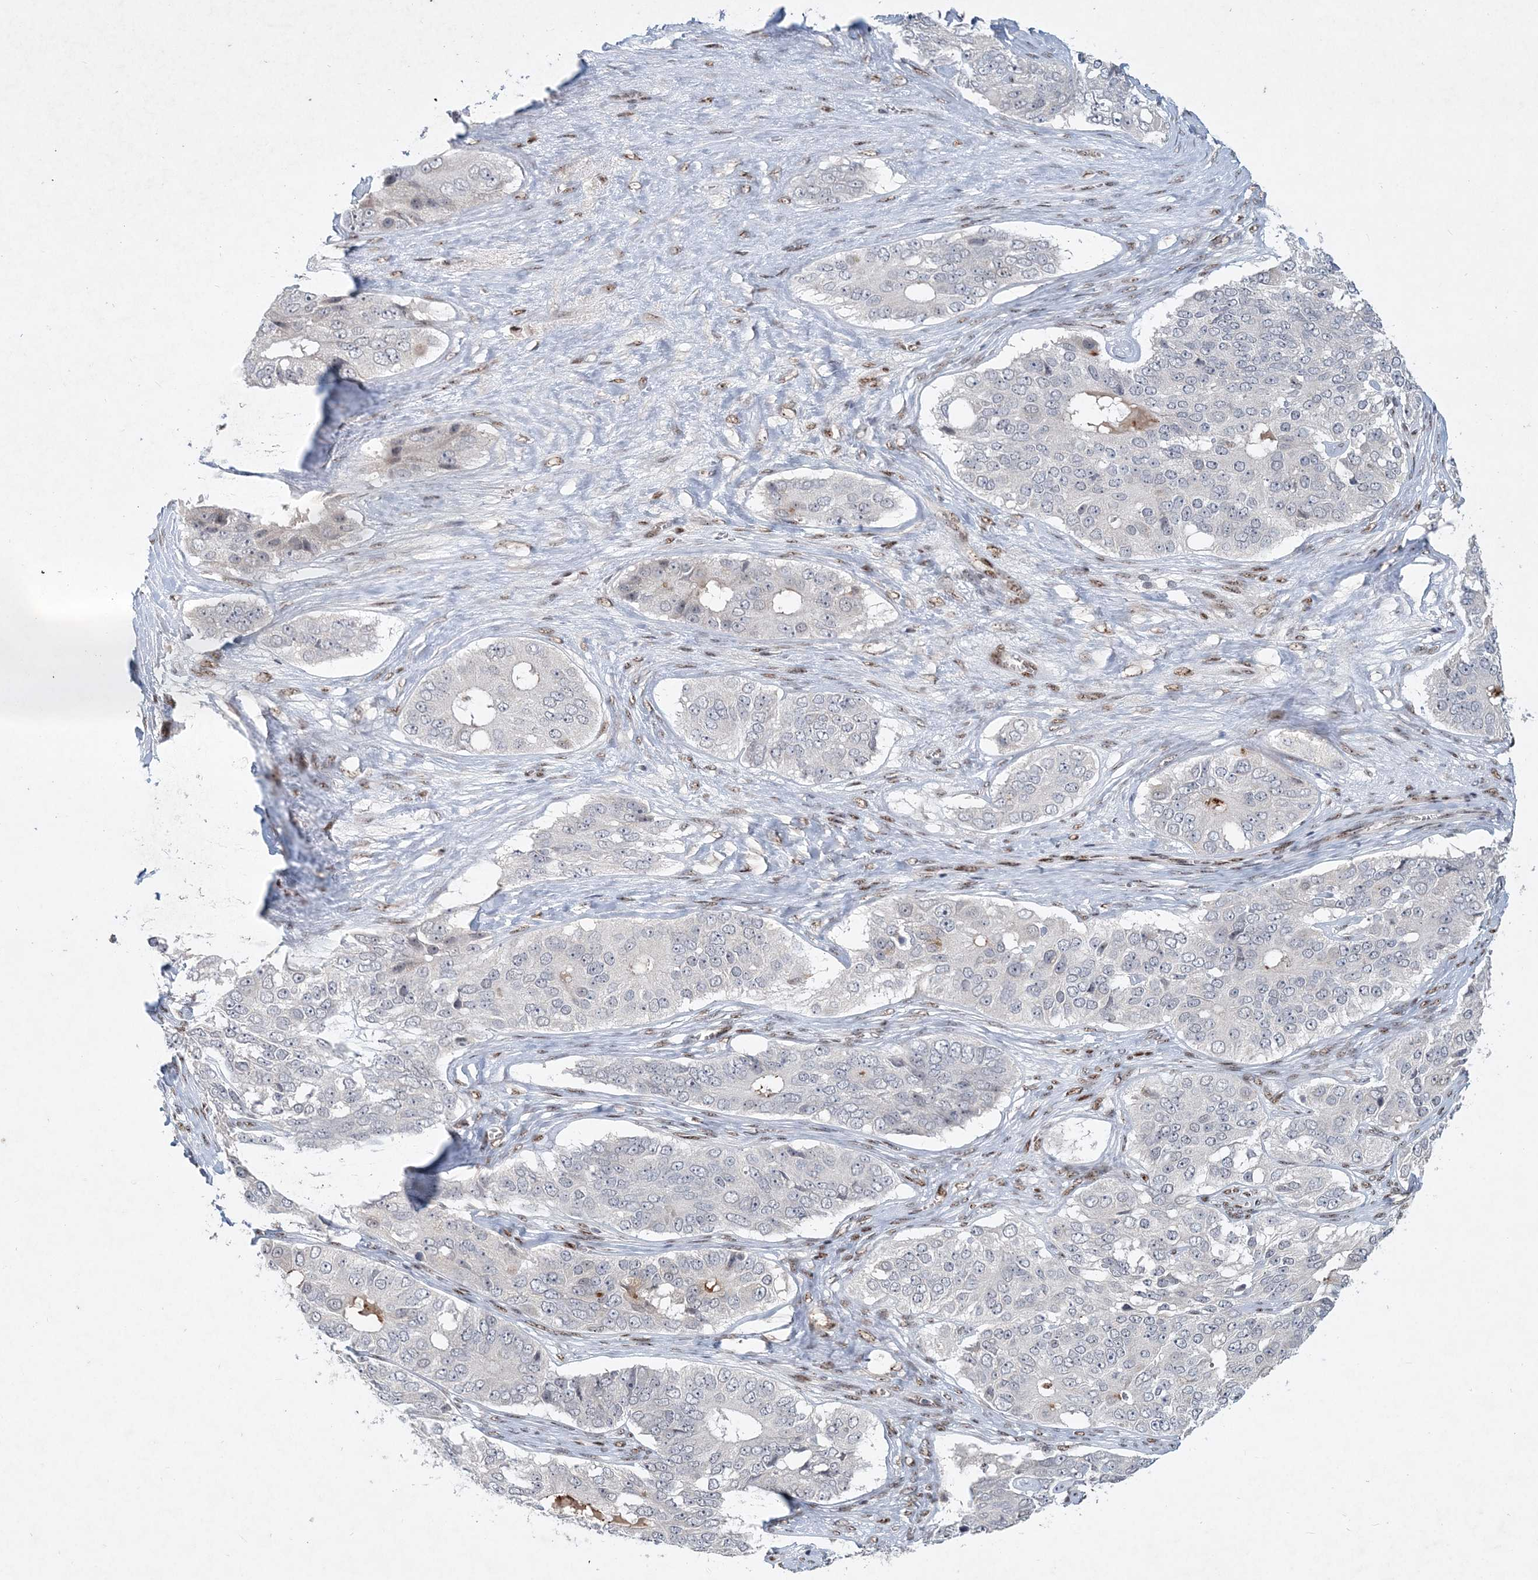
{"staining": {"intensity": "negative", "quantity": "none", "location": "none"}, "tissue": "ovarian cancer", "cell_type": "Tumor cells", "image_type": "cancer", "snomed": [{"axis": "morphology", "description": "Carcinoma, endometroid"}, {"axis": "topography", "description": "Ovary"}], "caption": "IHC image of ovarian cancer stained for a protein (brown), which reveals no positivity in tumor cells.", "gene": "GIN1", "patient": {"sex": "female", "age": 51}}